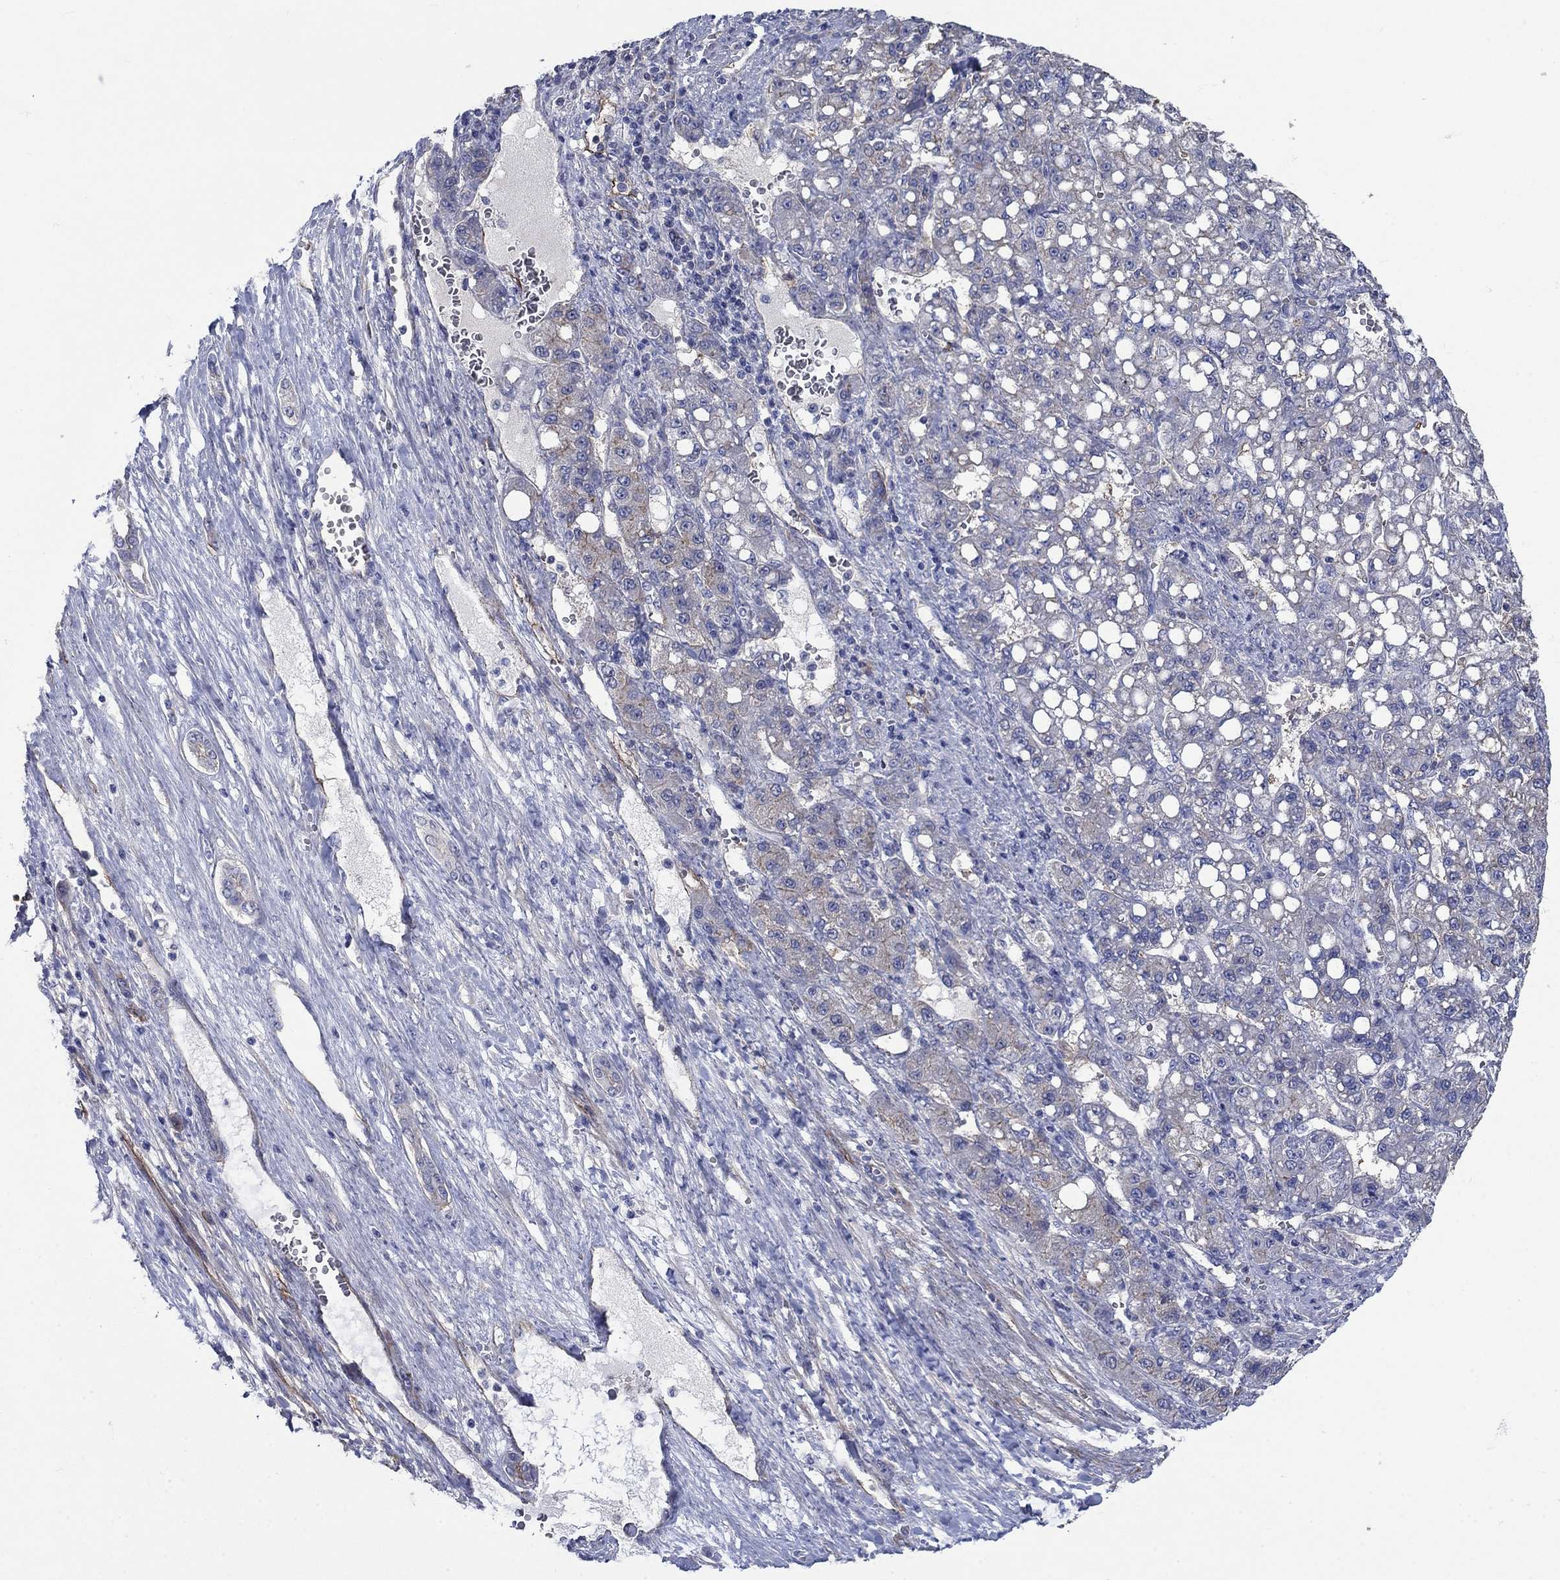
{"staining": {"intensity": "negative", "quantity": "none", "location": "none"}, "tissue": "liver cancer", "cell_type": "Tumor cells", "image_type": "cancer", "snomed": [{"axis": "morphology", "description": "Carcinoma, Hepatocellular, NOS"}, {"axis": "topography", "description": "Liver"}], "caption": "Image shows no significant protein expression in tumor cells of liver cancer. (DAB immunohistochemistry (IHC), high magnification).", "gene": "FLNC", "patient": {"sex": "female", "age": 65}}